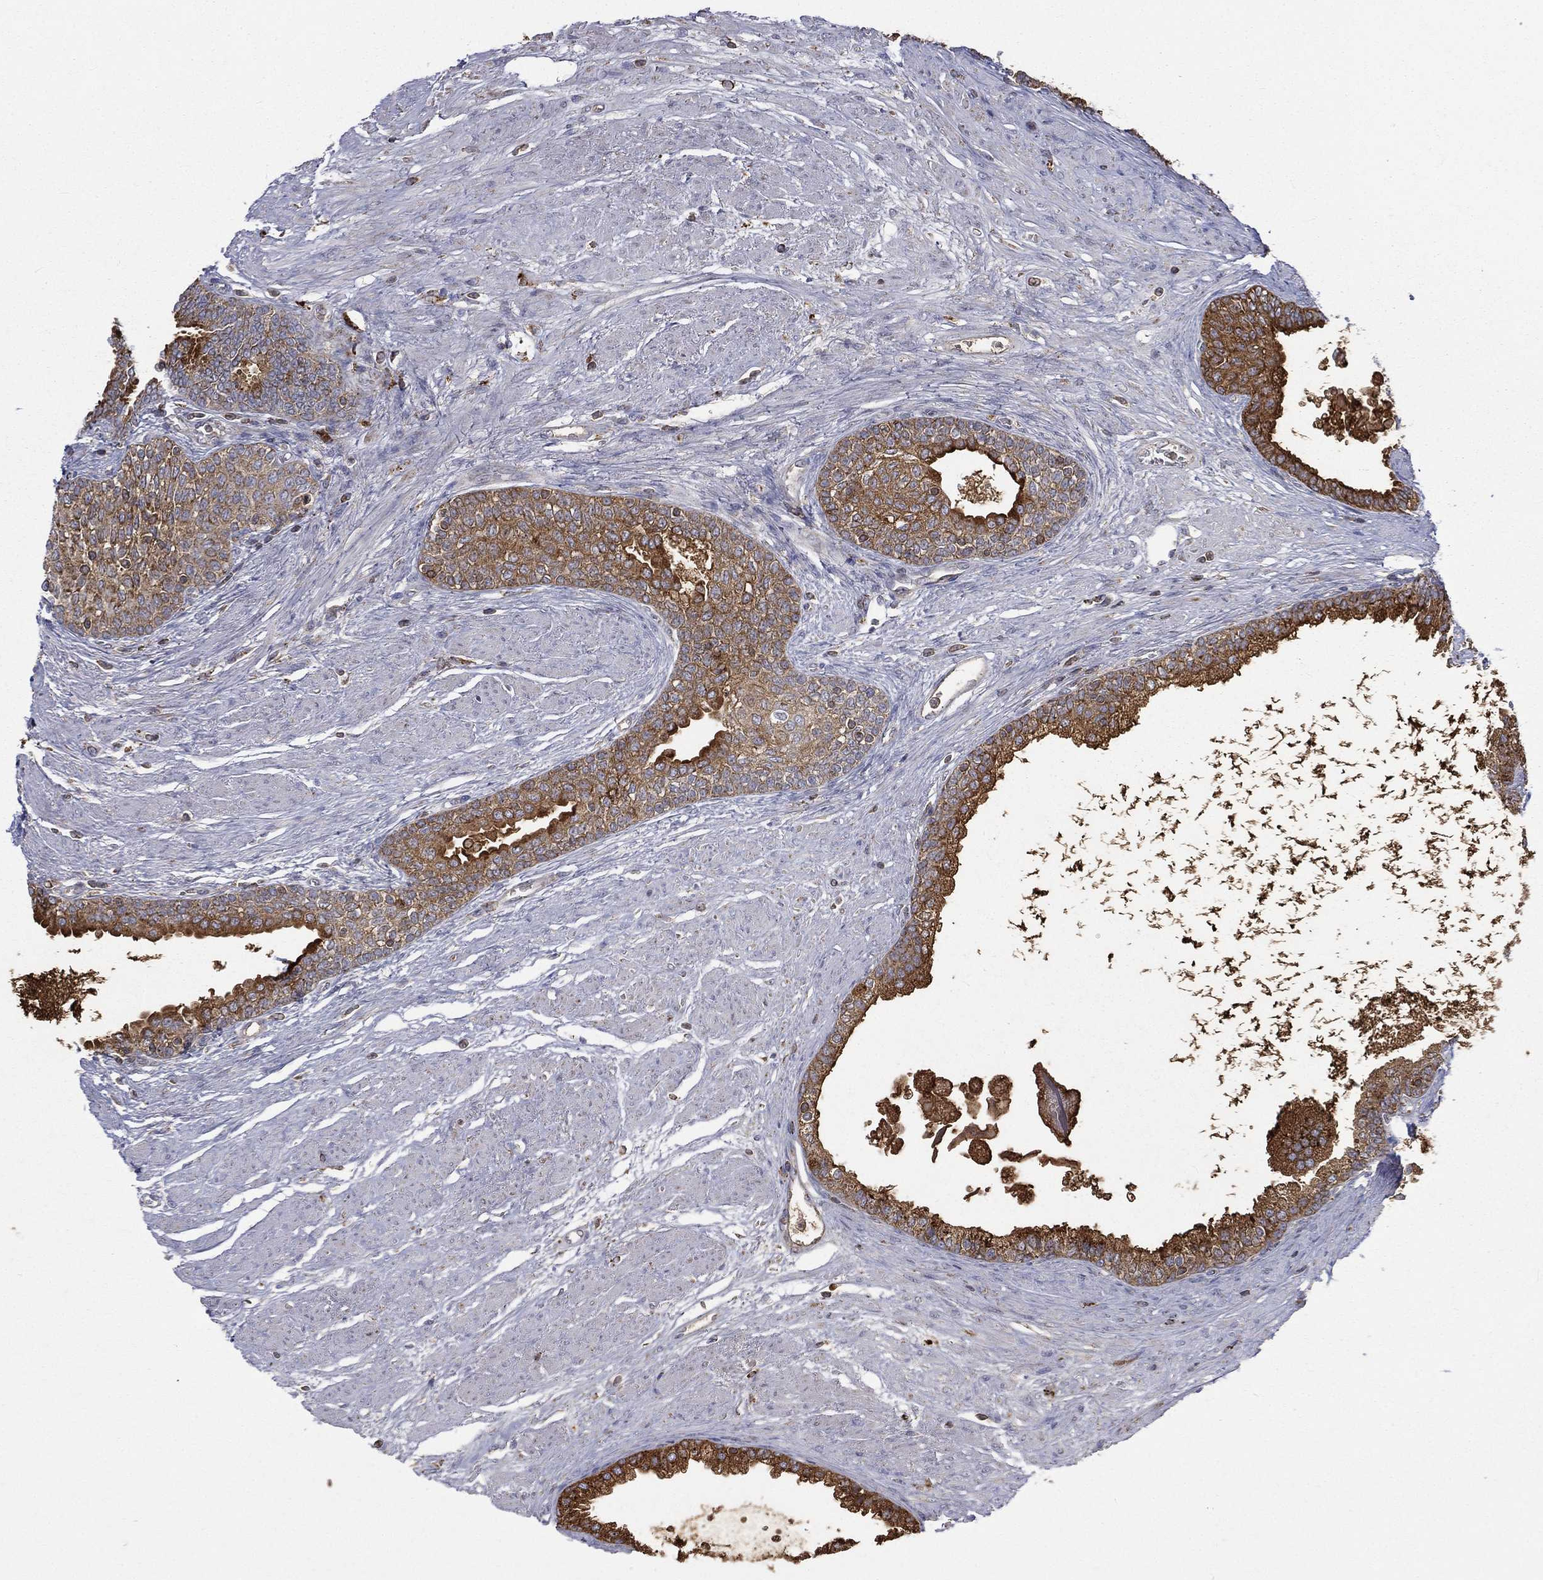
{"staining": {"intensity": "strong", "quantity": "25%-75%", "location": "cytoplasmic/membranous"}, "tissue": "prostate cancer", "cell_type": "Tumor cells", "image_type": "cancer", "snomed": [{"axis": "morphology", "description": "Adenocarcinoma, NOS"}, {"axis": "topography", "description": "Prostate and seminal vesicle, NOS"}, {"axis": "topography", "description": "Prostate"}], "caption": "Strong cytoplasmic/membranous expression is appreciated in about 25%-75% of tumor cells in prostate adenocarcinoma.", "gene": "RIN3", "patient": {"sex": "male", "age": 62}}